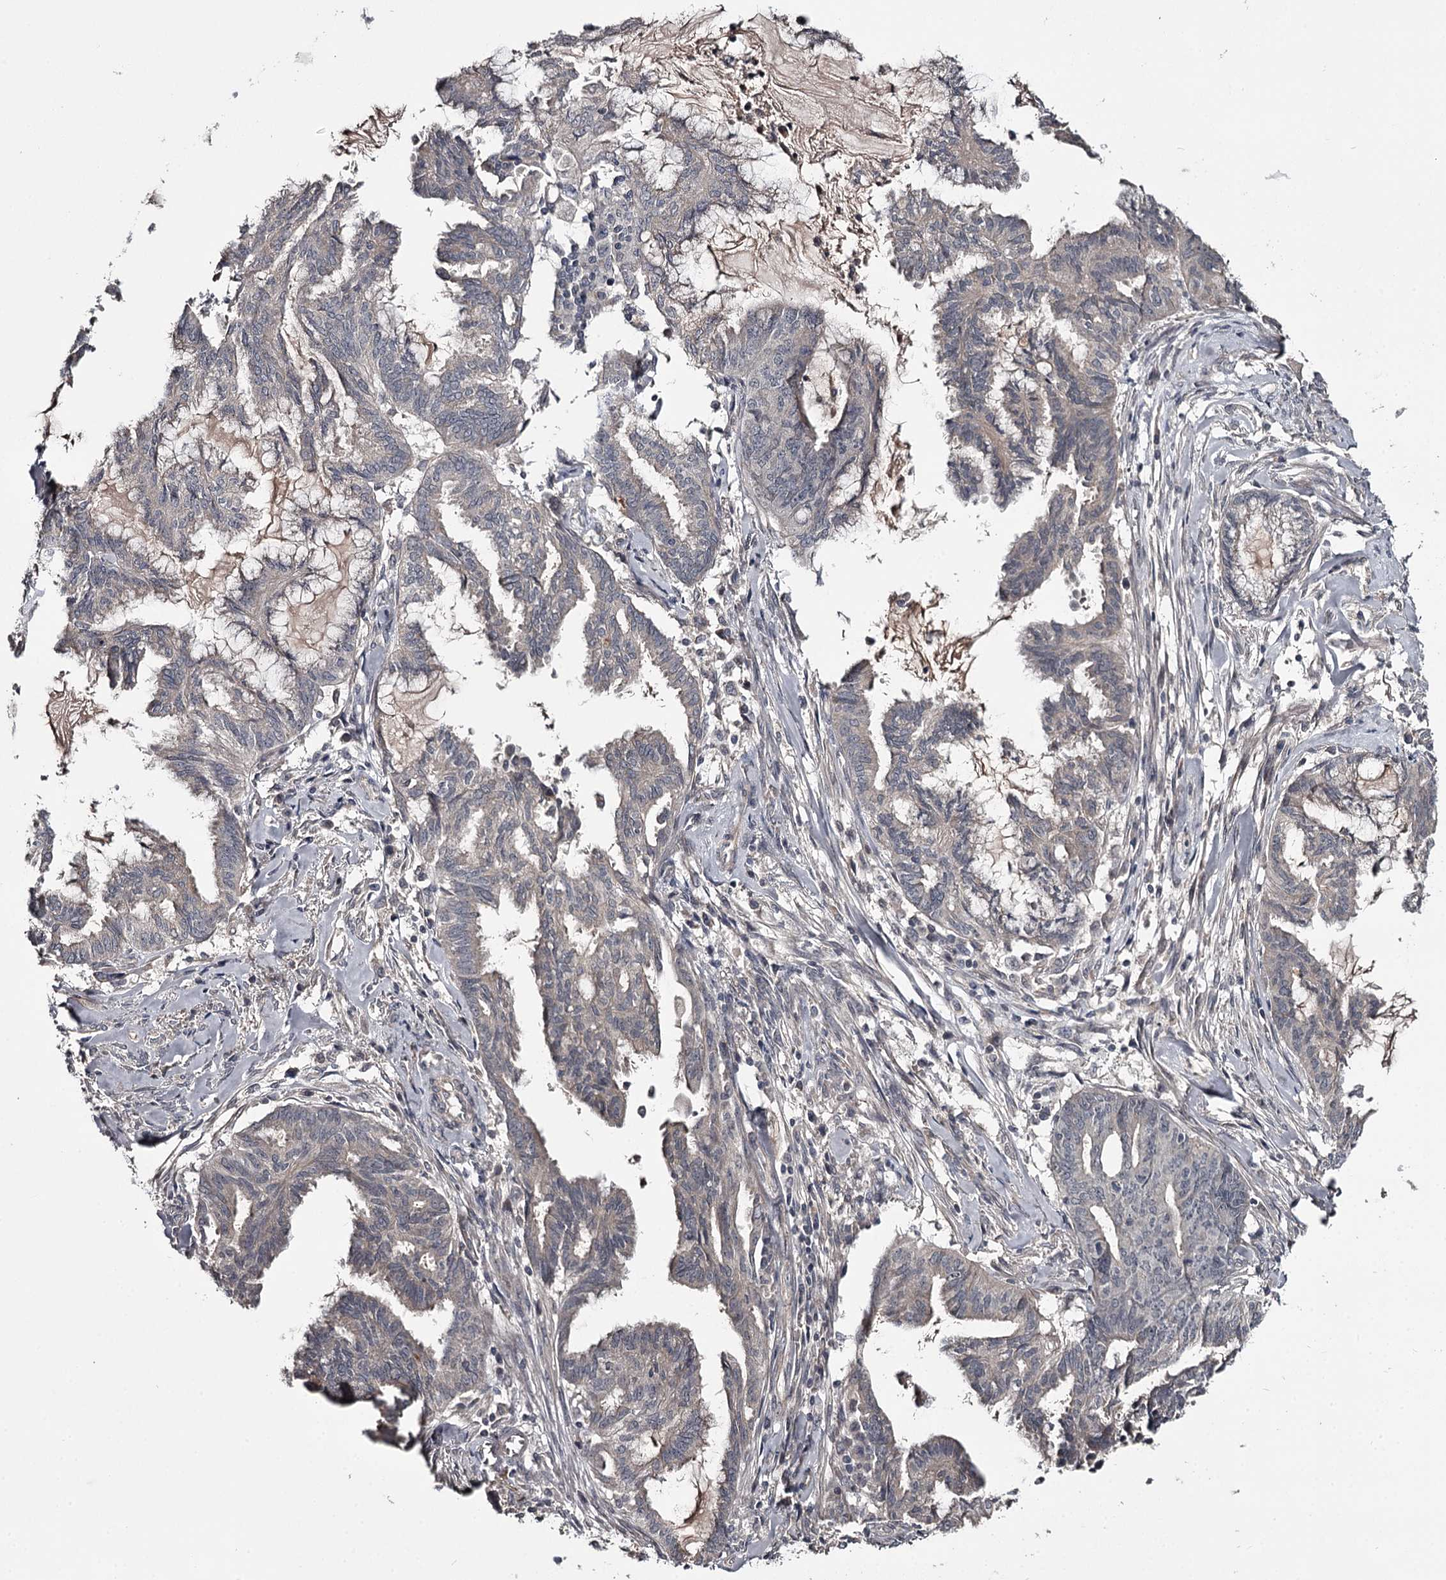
{"staining": {"intensity": "negative", "quantity": "none", "location": "none"}, "tissue": "endometrial cancer", "cell_type": "Tumor cells", "image_type": "cancer", "snomed": [{"axis": "morphology", "description": "Adenocarcinoma, NOS"}, {"axis": "topography", "description": "Endometrium"}], "caption": "Immunohistochemical staining of human adenocarcinoma (endometrial) exhibits no significant expression in tumor cells.", "gene": "CWF19L2", "patient": {"sex": "female", "age": 86}}